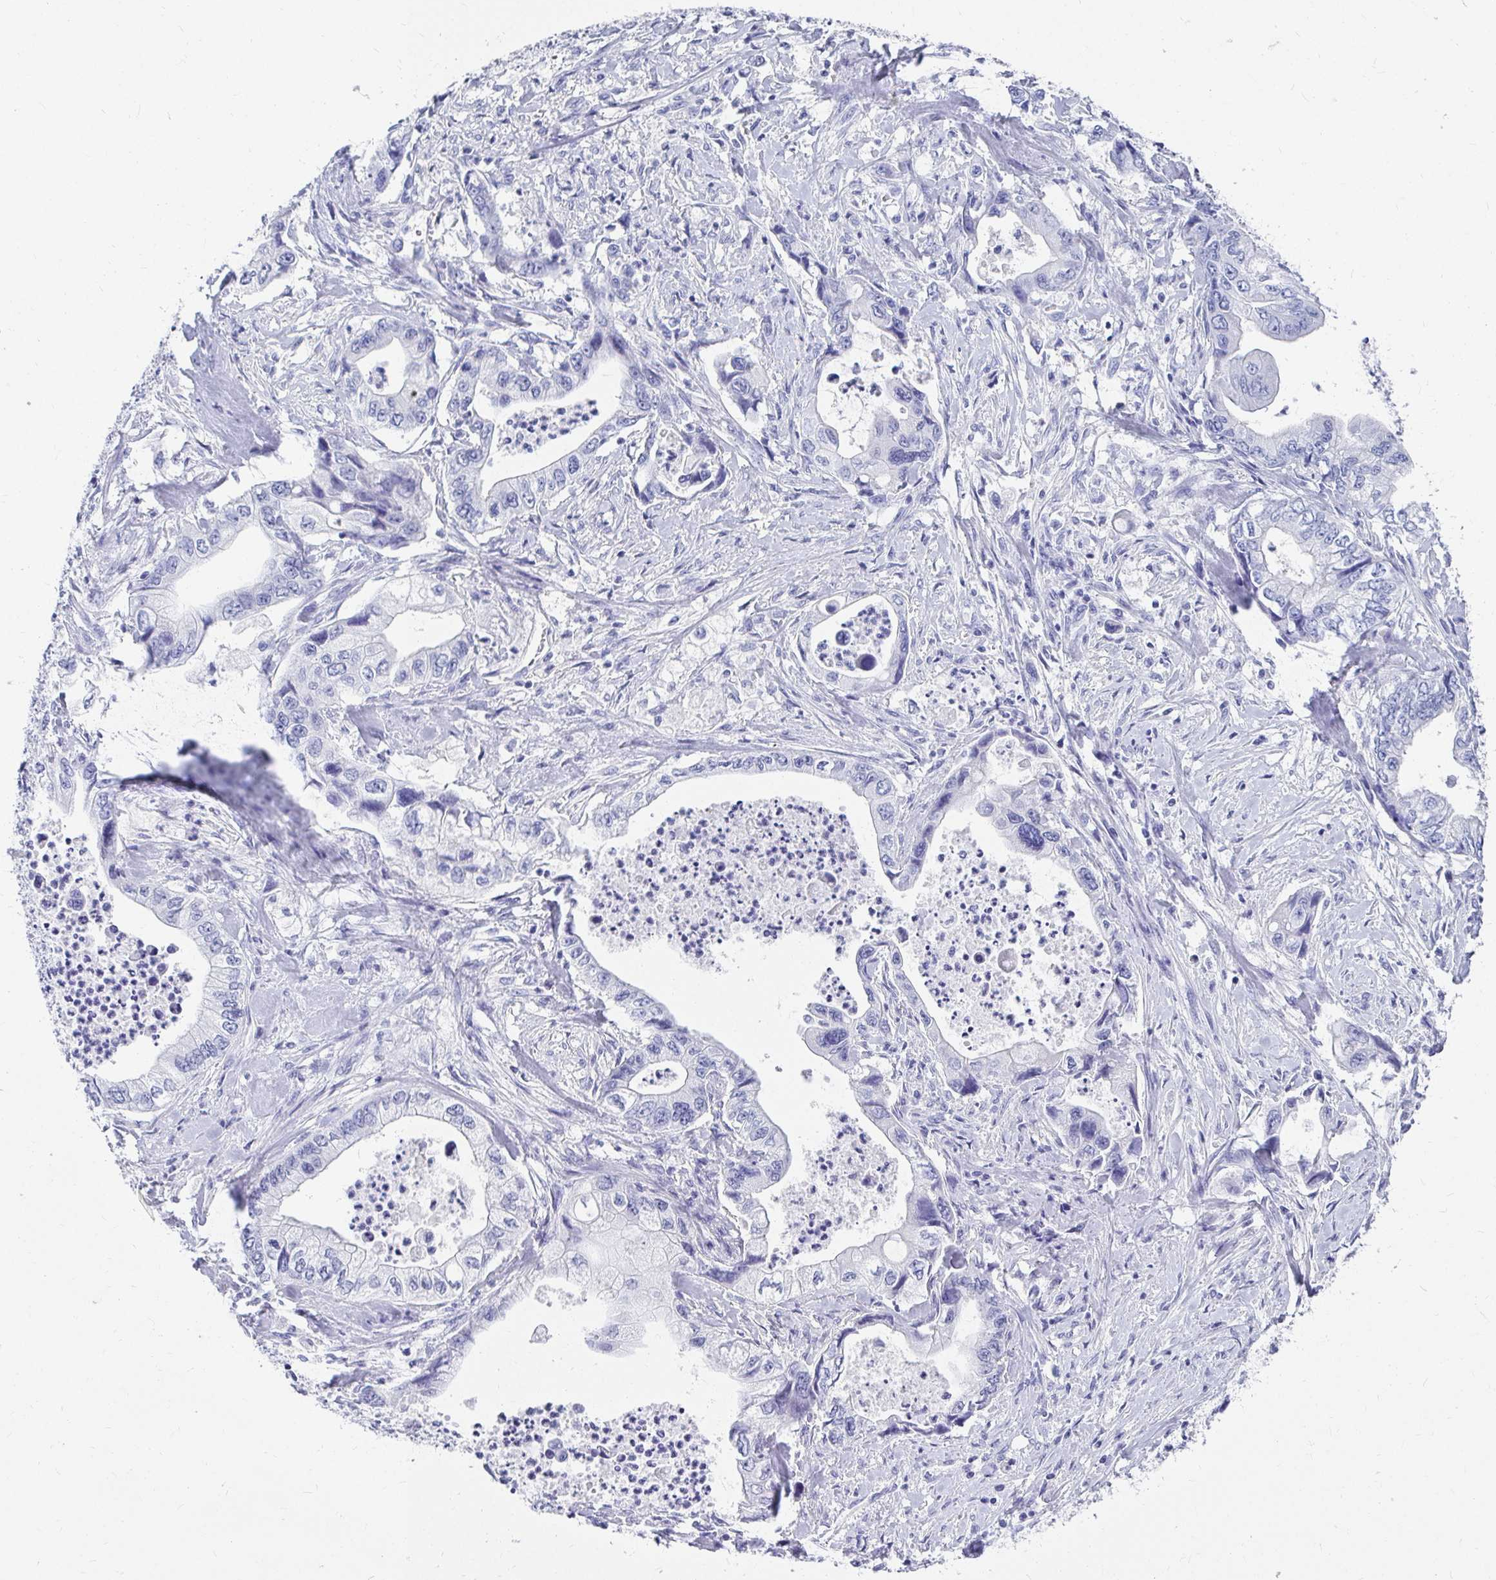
{"staining": {"intensity": "negative", "quantity": "none", "location": "none"}, "tissue": "stomach cancer", "cell_type": "Tumor cells", "image_type": "cancer", "snomed": [{"axis": "morphology", "description": "Adenocarcinoma, NOS"}, {"axis": "topography", "description": "Pancreas"}, {"axis": "topography", "description": "Stomach, upper"}], "caption": "Photomicrograph shows no protein staining in tumor cells of stomach cancer (adenocarcinoma) tissue.", "gene": "DPEP3", "patient": {"sex": "male", "age": 77}}